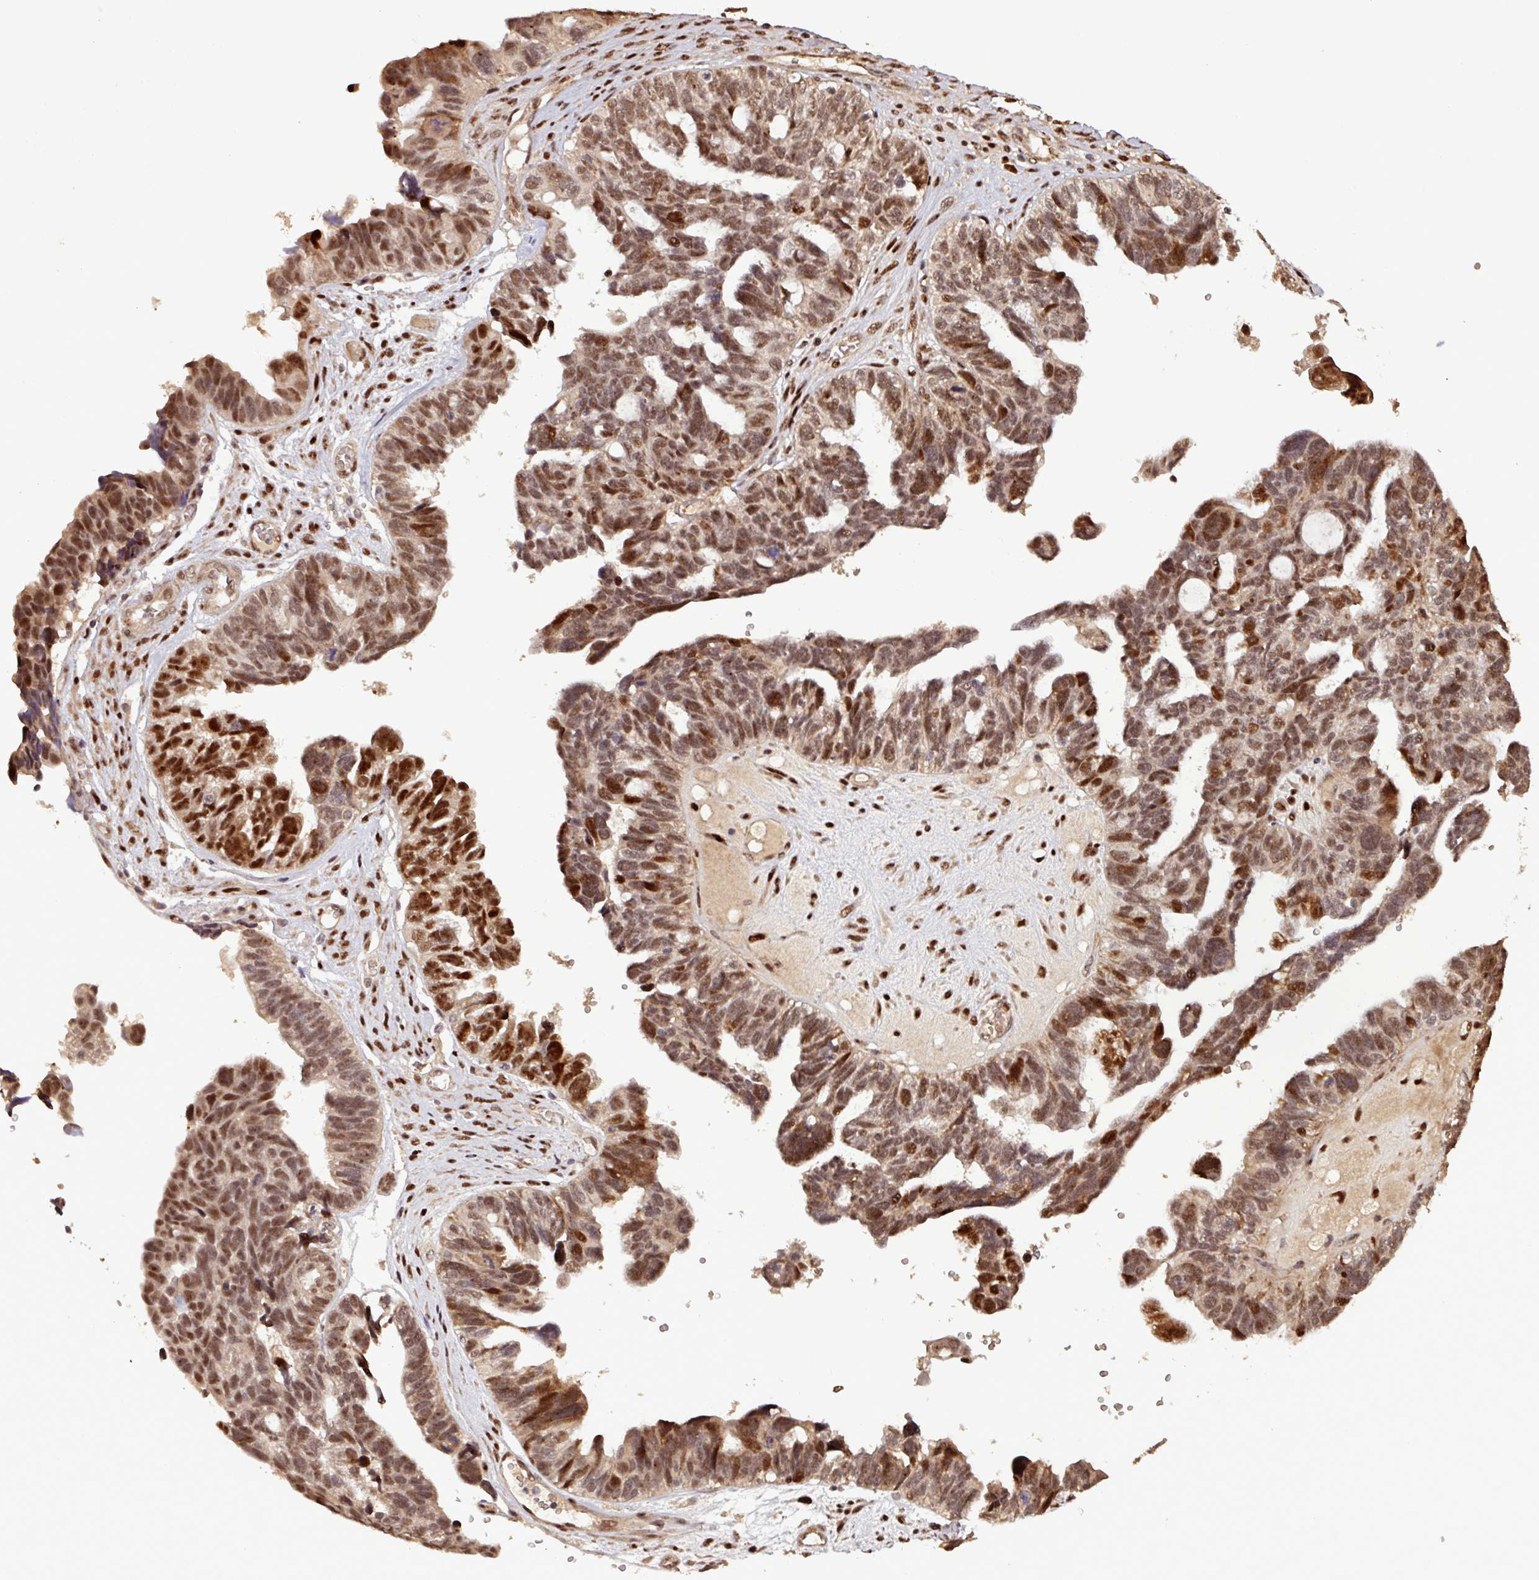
{"staining": {"intensity": "moderate", "quantity": ">75%", "location": "nuclear"}, "tissue": "ovarian cancer", "cell_type": "Tumor cells", "image_type": "cancer", "snomed": [{"axis": "morphology", "description": "Cystadenocarcinoma, serous, NOS"}, {"axis": "topography", "description": "Ovary"}], "caption": "DAB immunohistochemical staining of ovarian serous cystadenocarcinoma demonstrates moderate nuclear protein positivity in approximately >75% of tumor cells. The staining is performed using DAB (3,3'-diaminobenzidine) brown chromogen to label protein expression. The nuclei are counter-stained blue using hematoxylin.", "gene": "SLC22A24", "patient": {"sex": "female", "age": 79}}